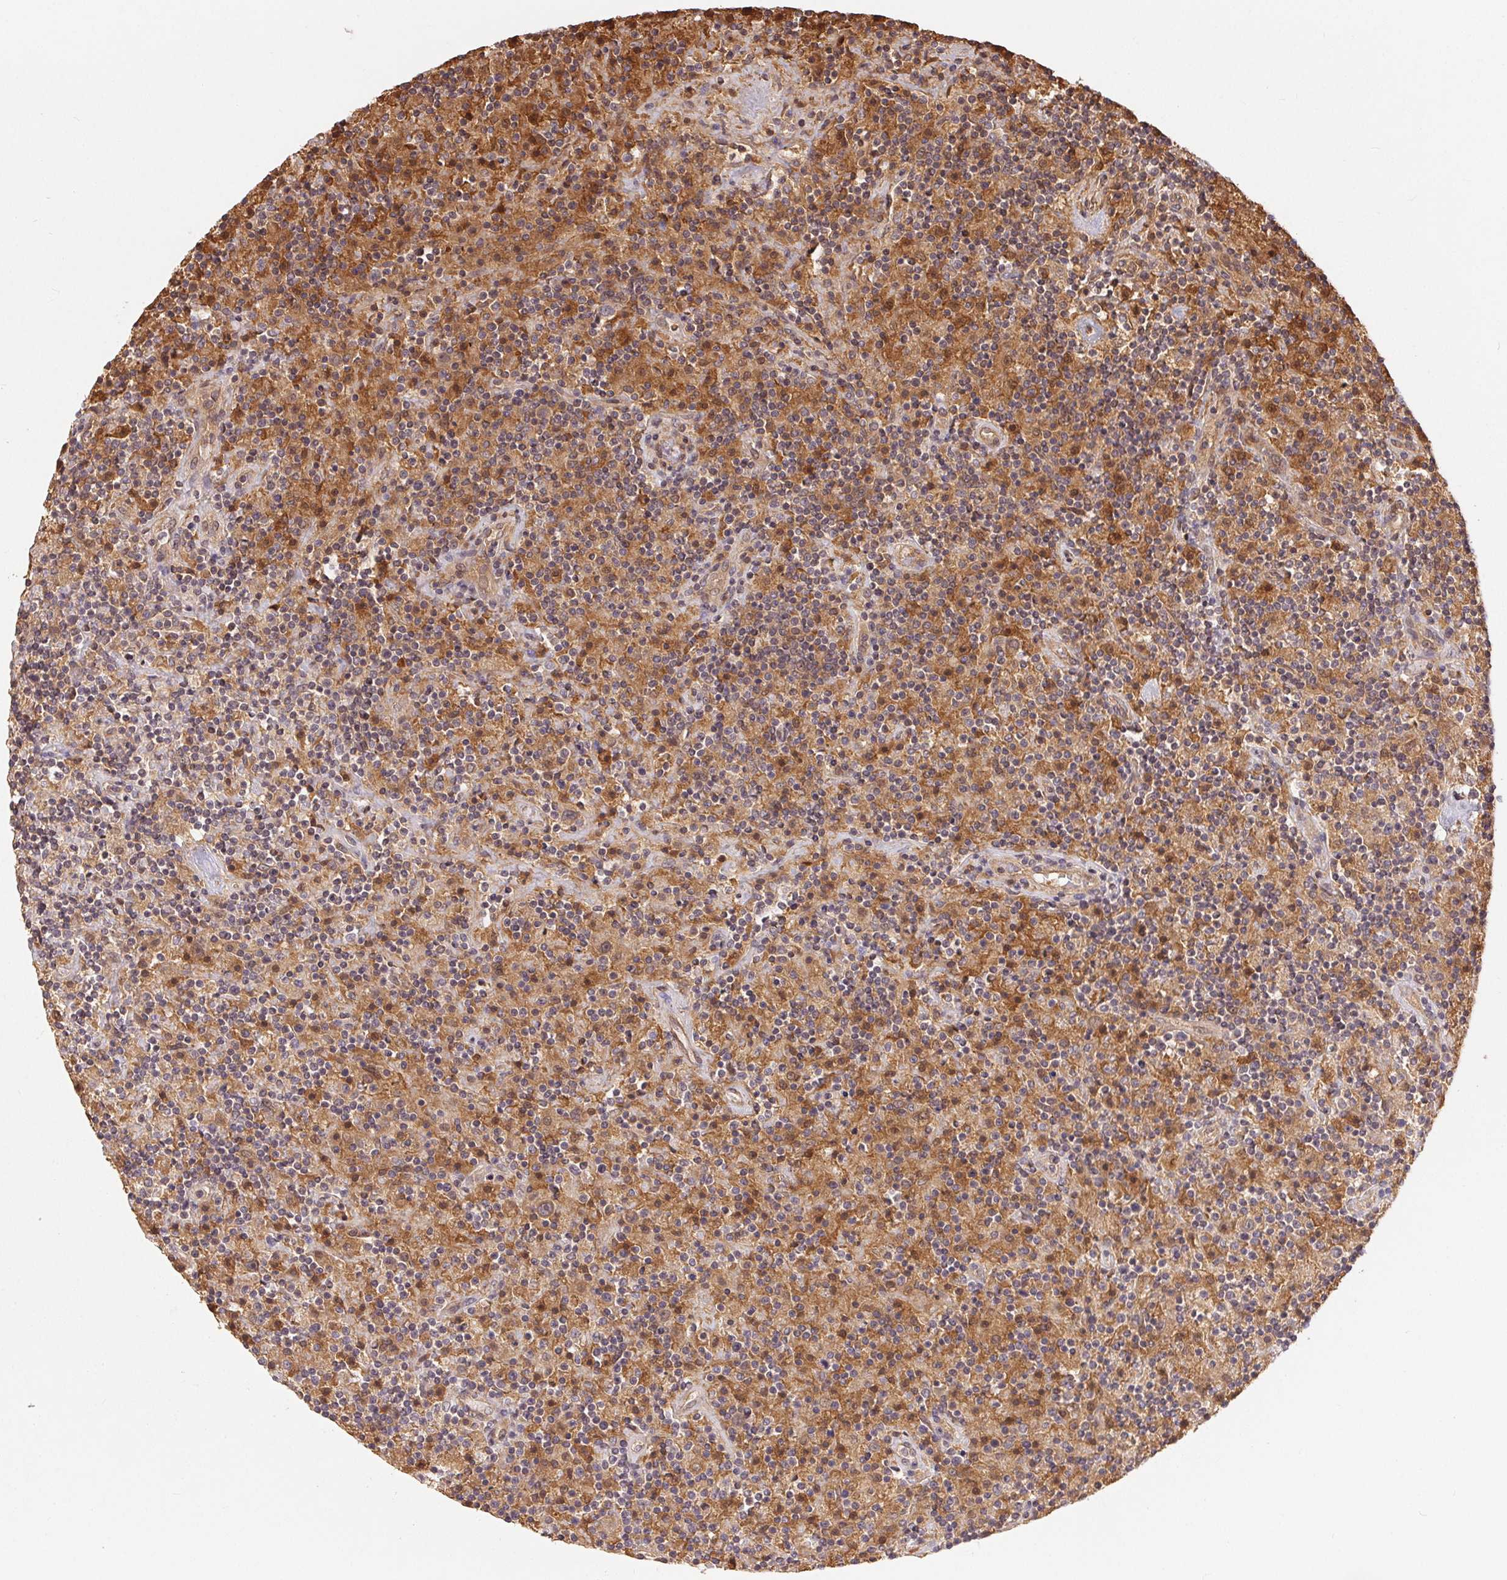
{"staining": {"intensity": "weak", "quantity": "<25%", "location": "cytoplasmic/membranous"}, "tissue": "lymphoma", "cell_type": "Tumor cells", "image_type": "cancer", "snomed": [{"axis": "morphology", "description": "Hodgkin's disease, NOS"}, {"axis": "topography", "description": "Lymph node"}], "caption": "Immunohistochemical staining of lymphoma reveals no significant expression in tumor cells. Nuclei are stained in blue.", "gene": "MAPKAPK2", "patient": {"sex": "male", "age": 70}}